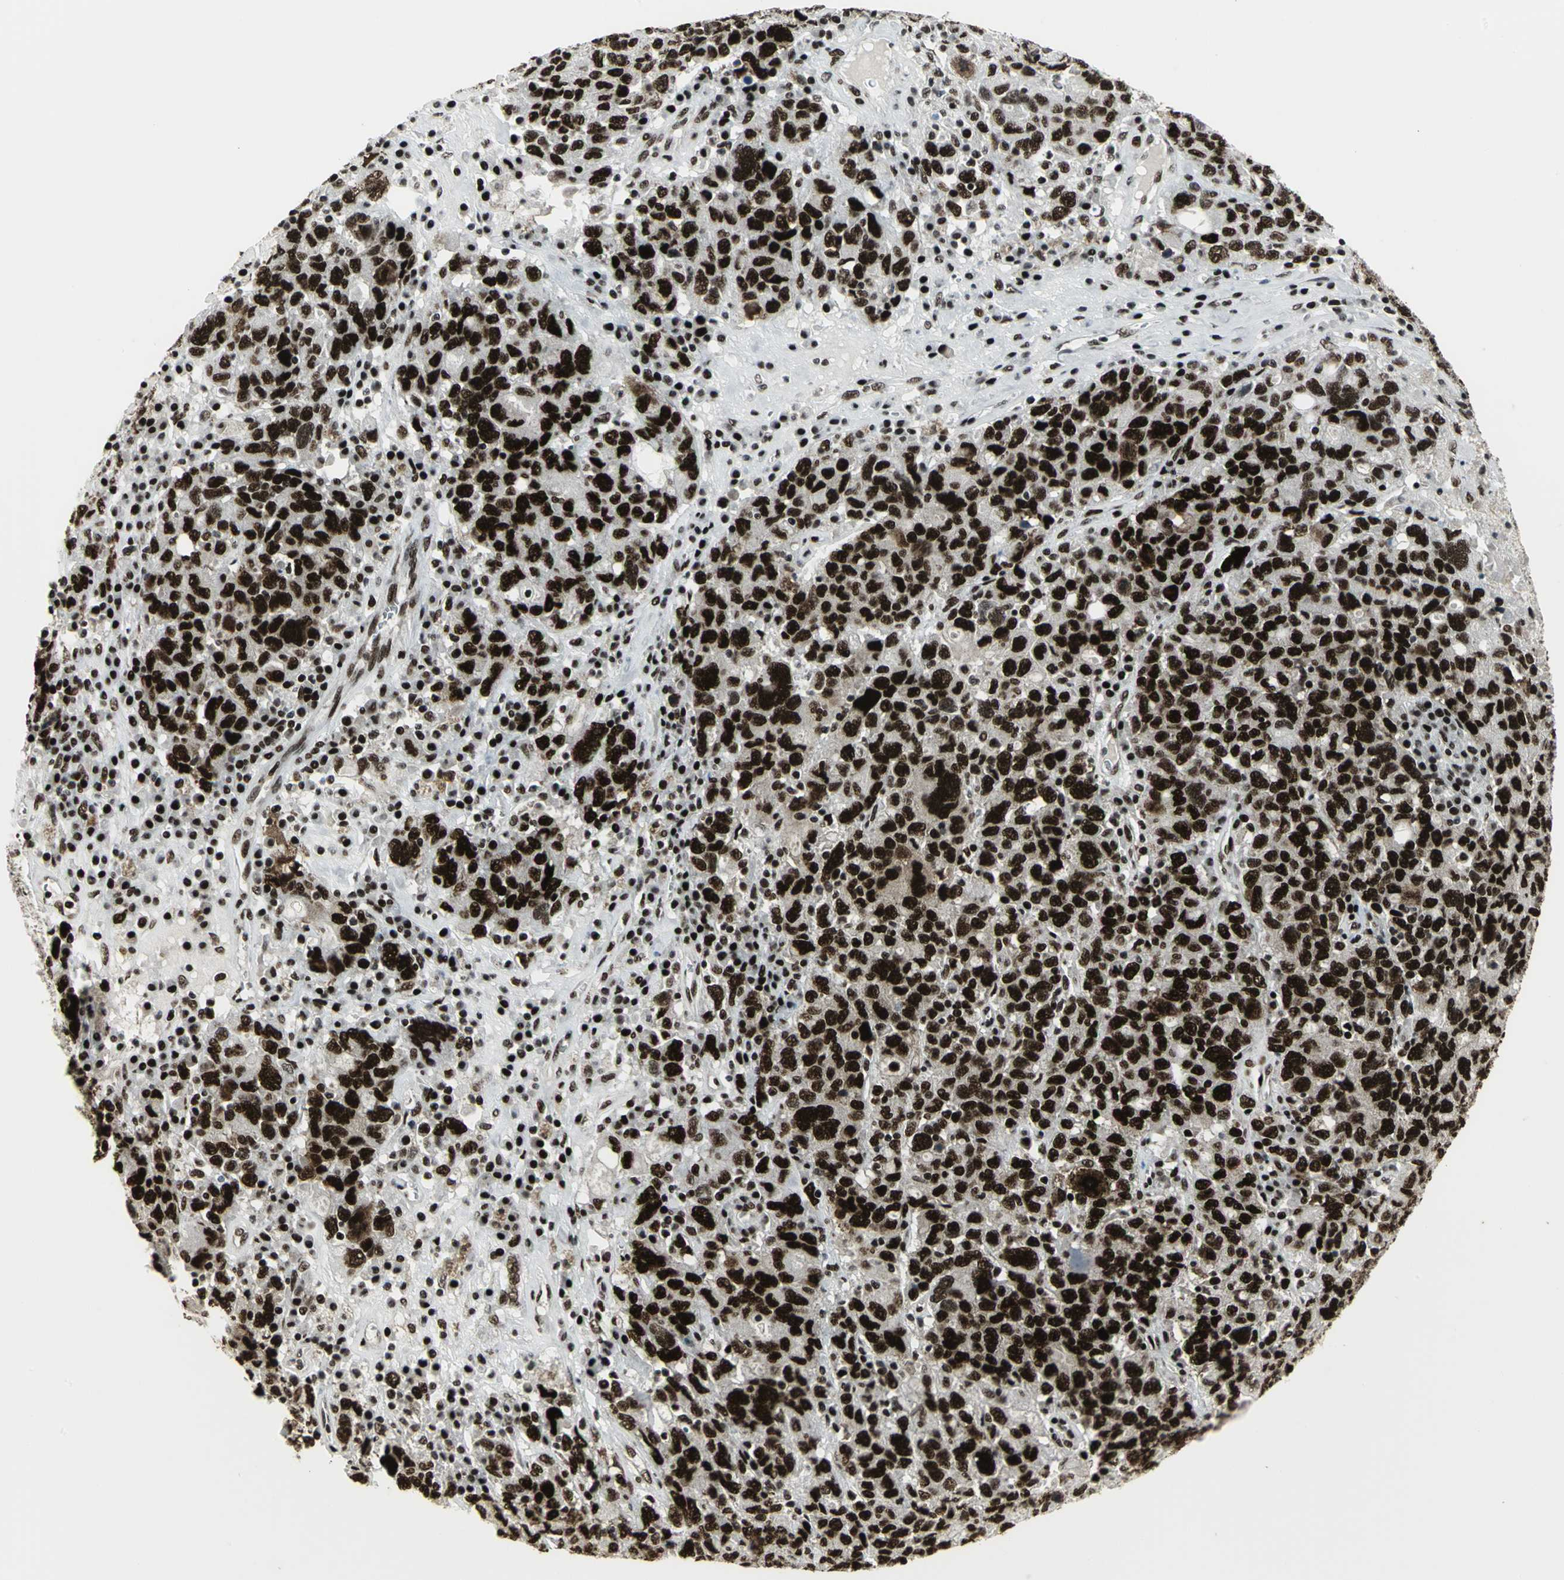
{"staining": {"intensity": "strong", "quantity": ">75%", "location": "nuclear"}, "tissue": "ovarian cancer", "cell_type": "Tumor cells", "image_type": "cancer", "snomed": [{"axis": "morphology", "description": "Carcinoma, endometroid"}, {"axis": "topography", "description": "Ovary"}], "caption": "Immunohistochemical staining of human ovarian cancer (endometroid carcinoma) demonstrates strong nuclear protein expression in approximately >75% of tumor cells.", "gene": "SMARCA4", "patient": {"sex": "female", "age": 62}}